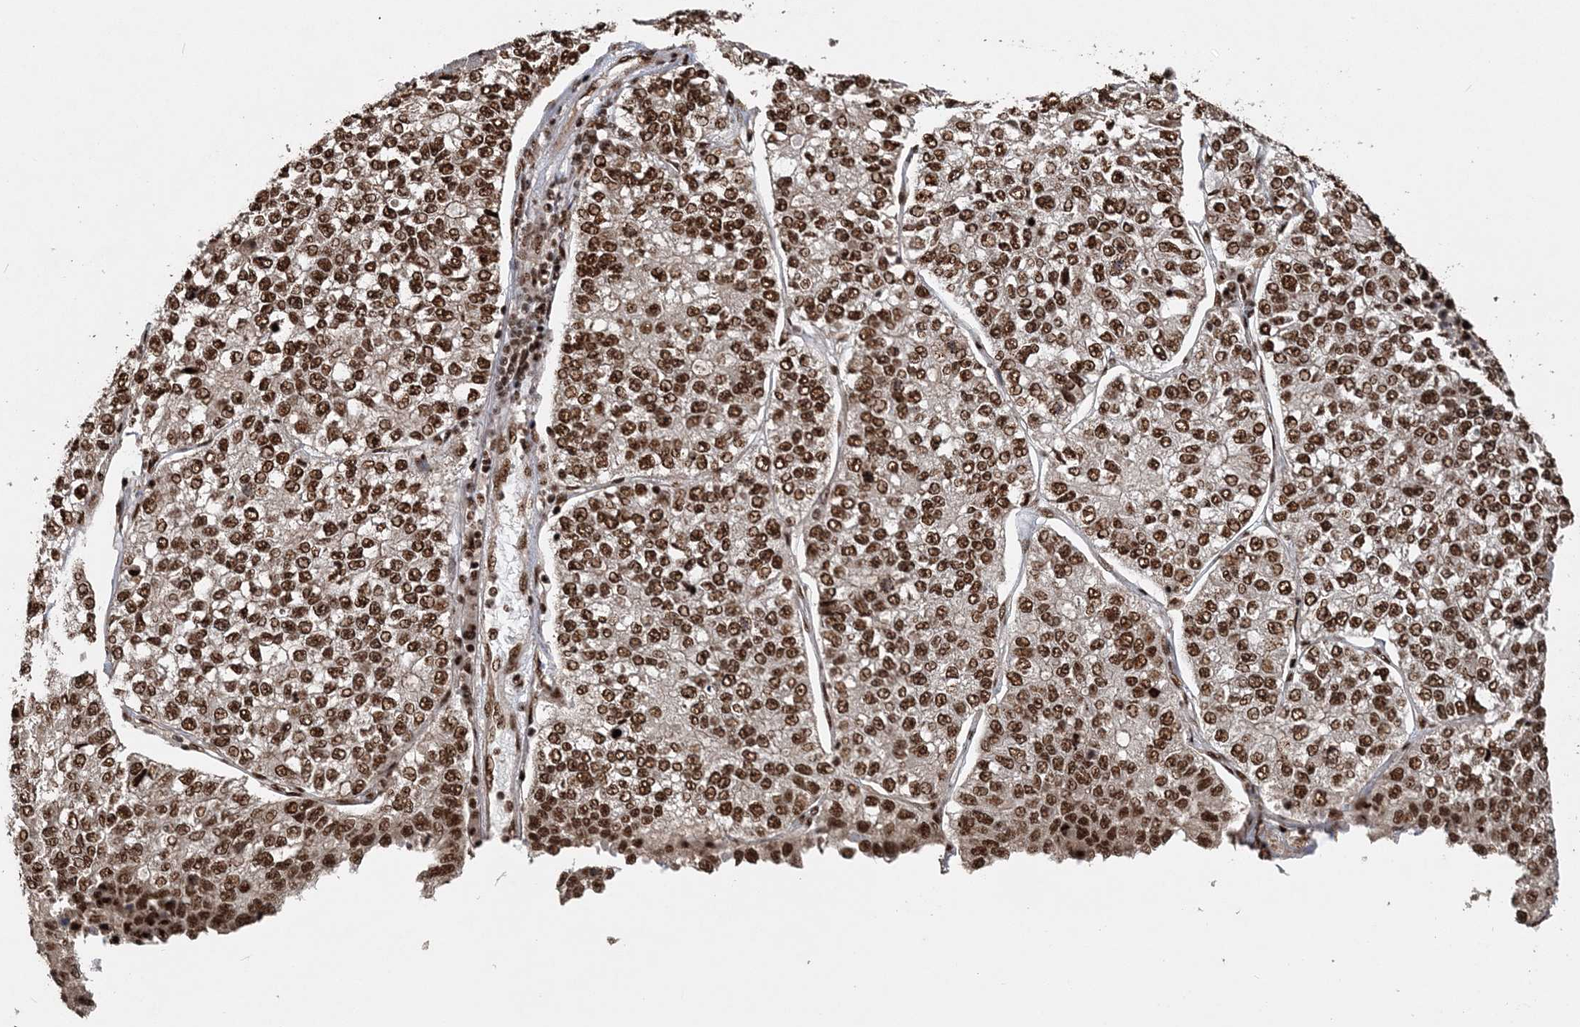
{"staining": {"intensity": "strong", "quantity": ">75%", "location": "nuclear"}, "tissue": "lung cancer", "cell_type": "Tumor cells", "image_type": "cancer", "snomed": [{"axis": "morphology", "description": "Adenocarcinoma, NOS"}, {"axis": "topography", "description": "Lung"}], "caption": "Lung cancer tissue shows strong nuclear expression in about >75% of tumor cells, visualized by immunohistochemistry.", "gene": "EXOSC8", "patient": {"sex": "male", "age": 49}}